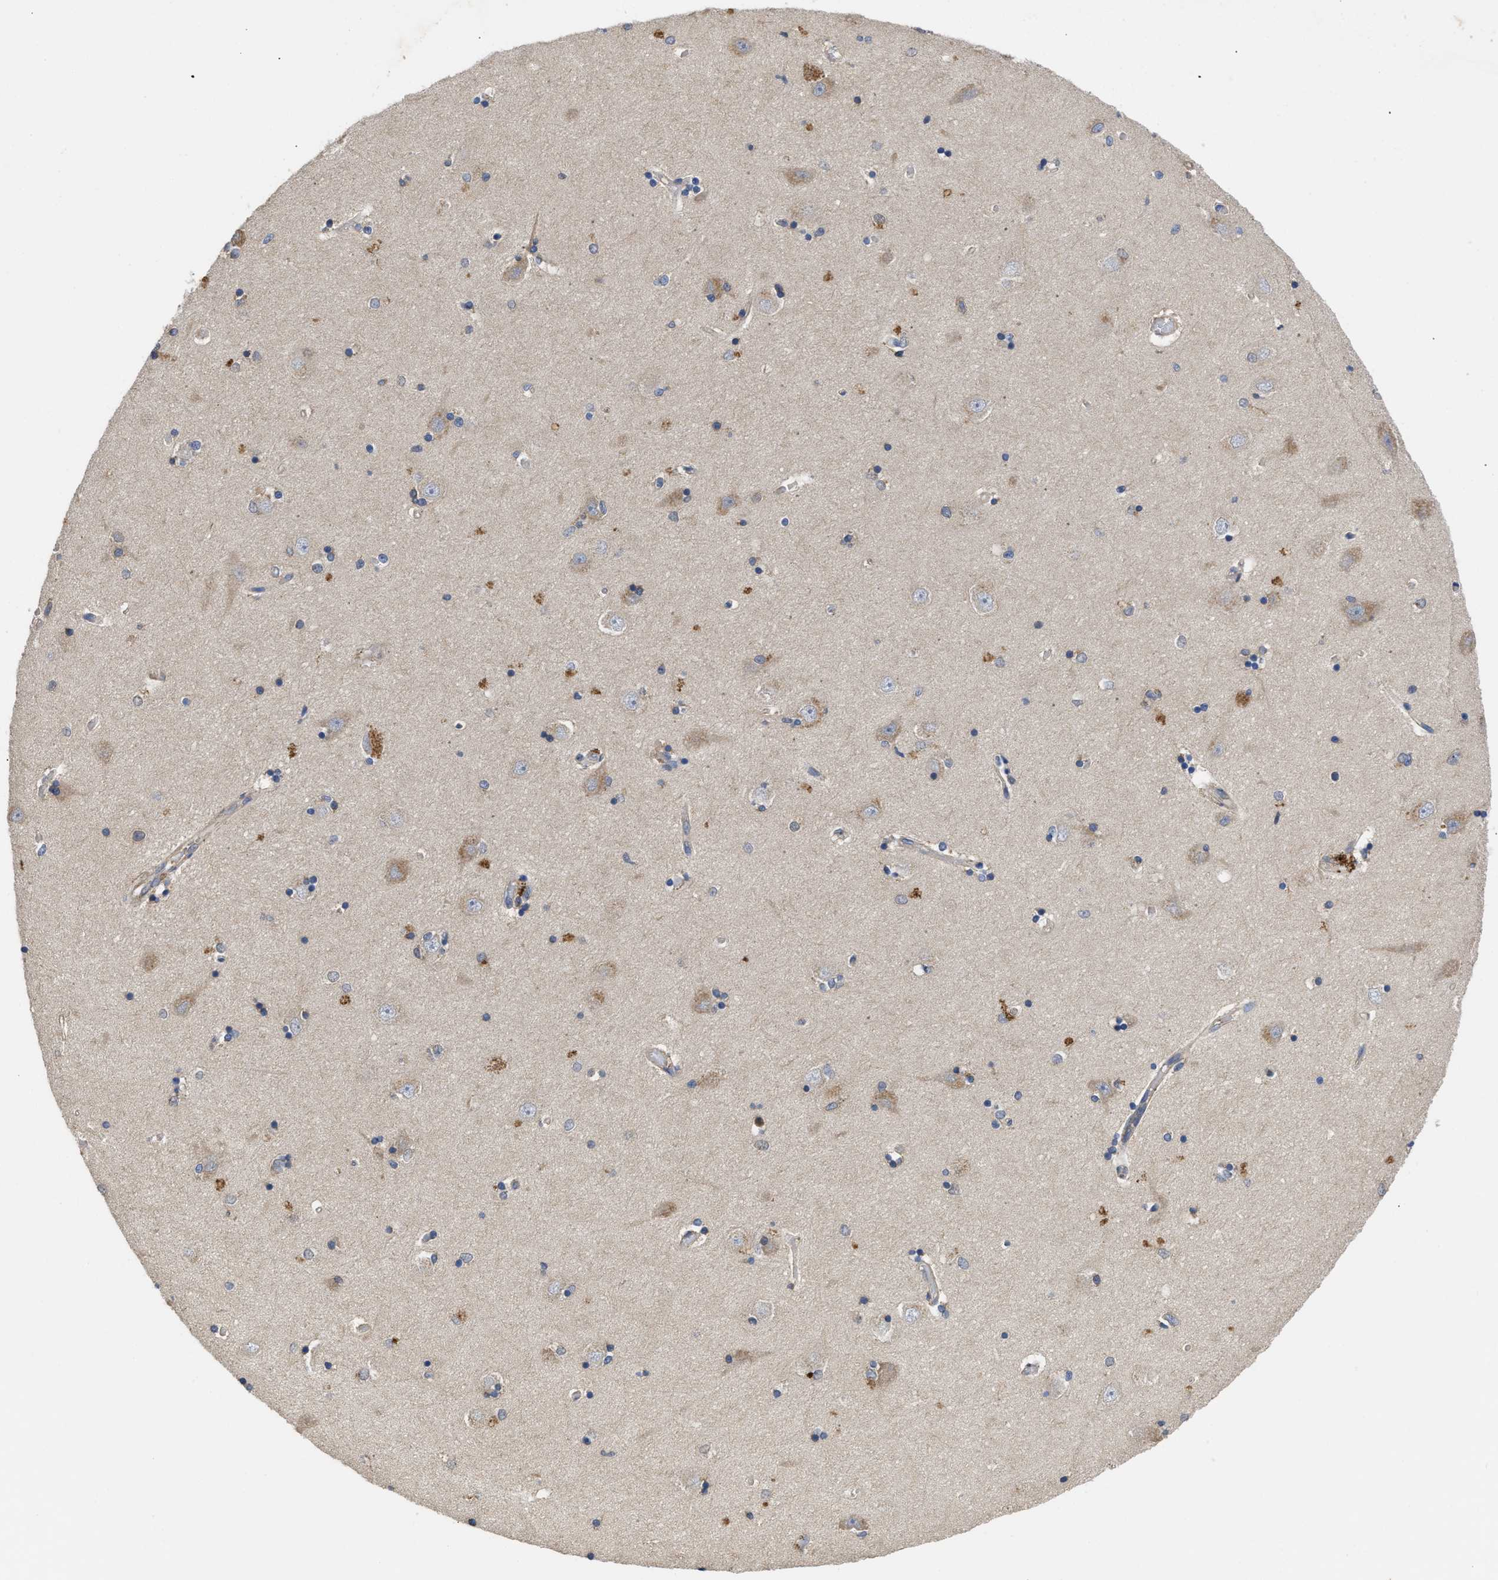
{"staining": {"intensity": "weak", "quantity": "<25%", "location": "cytoplasmic/membranous"}, "tissue": "hippocampus", "cell_type": "Glial cells", "image_type": "normal", "snomed": [{"axis": "morphology", "description": "Normal tissue, NOS"}, {"axis": "topography", "description": "Hippocampus"}], "caption": "Glial cells show no significant positivity in normal hippocampus.", "gene": "RNF216", "patient": {"sex": "male", "age": 45}}